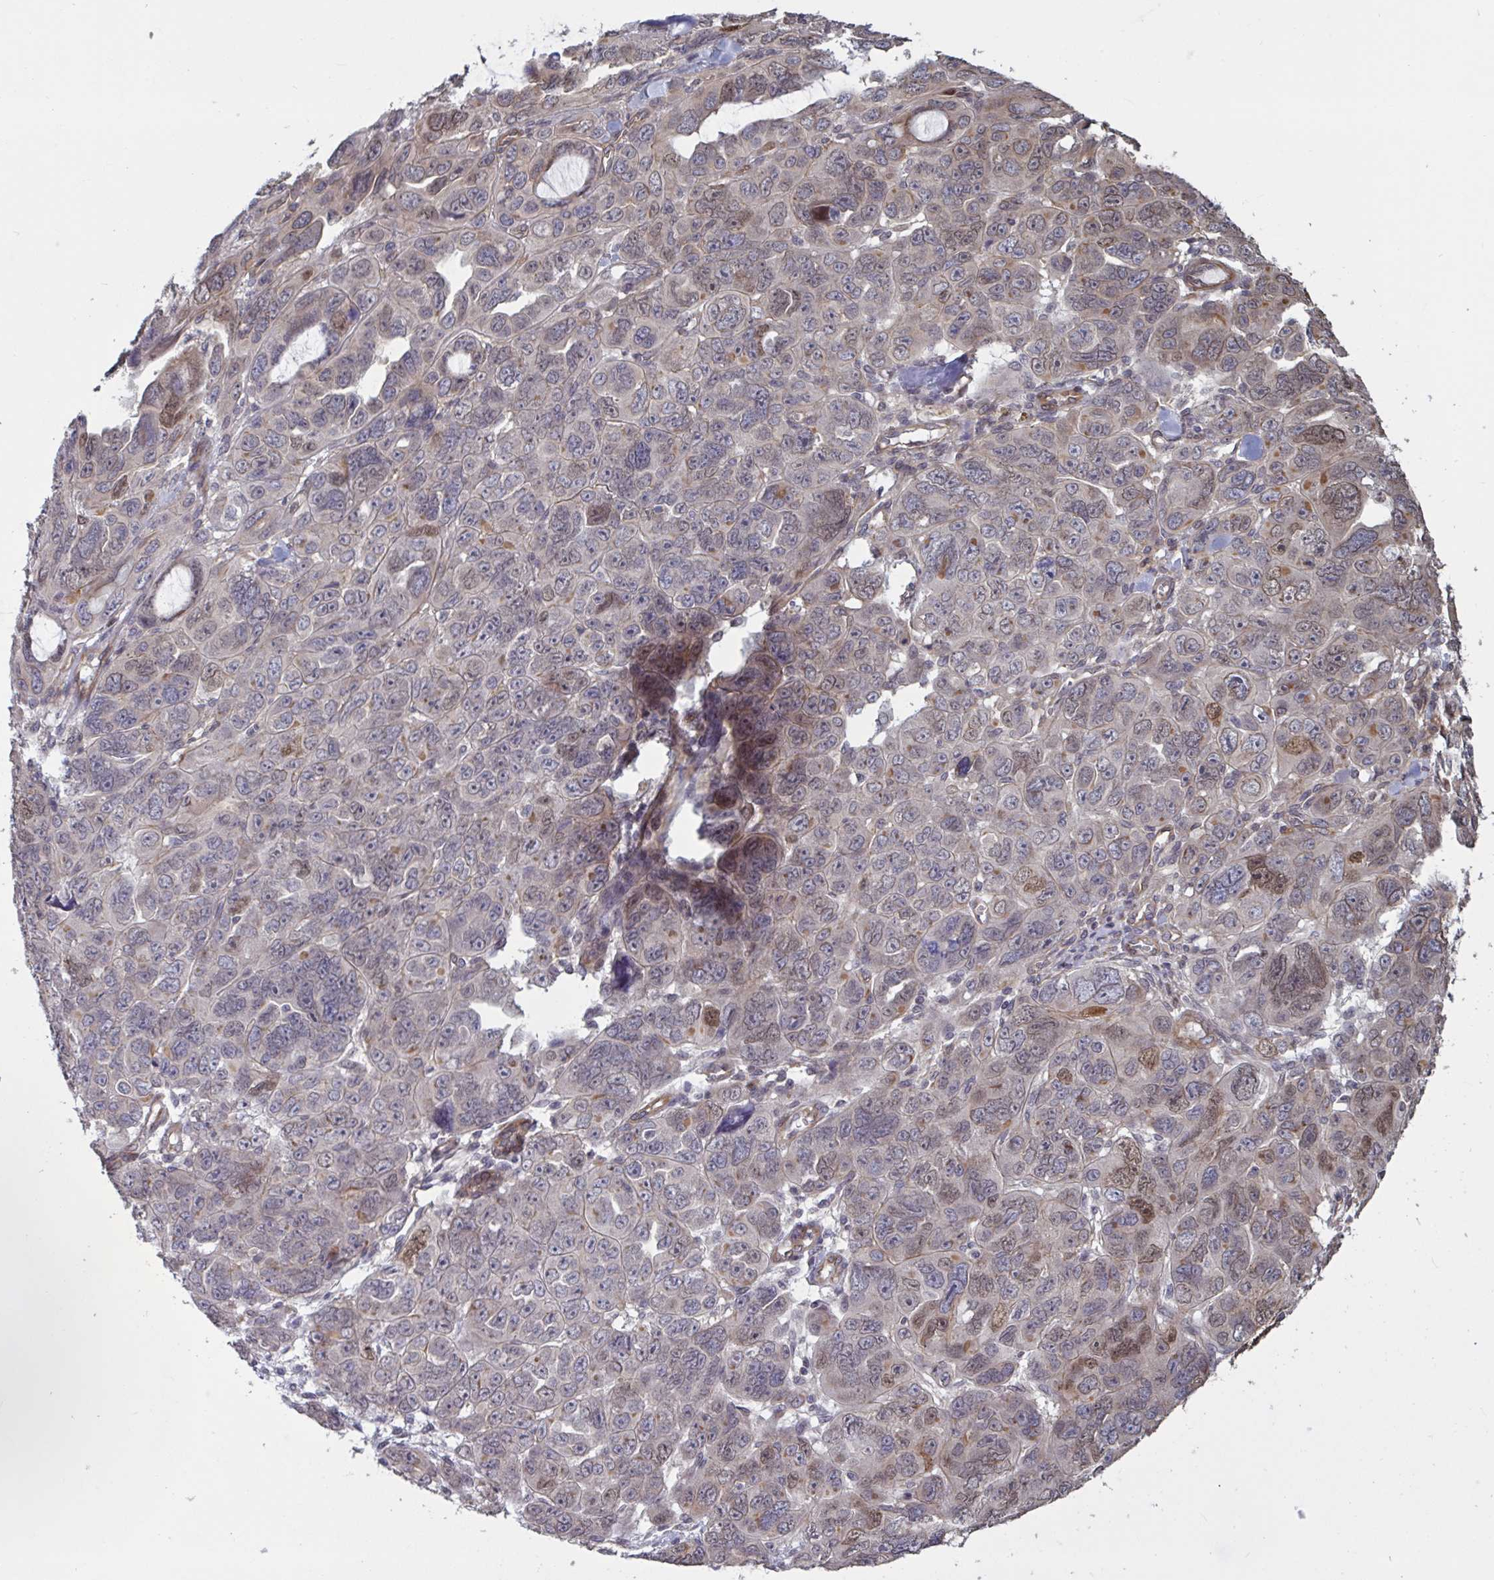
{"staining": {"intensity": "moderate", "quantity": "<25%", "location": "nuclear"}, "tissue": "ovarian cancer", "cell_type": "Tumor cells", "image_type": "cancer", "snomed": [{"axis": "morphology", "description": "Cystadenocarcinoma, serous, NOS"}, {"axis": "topography", "description": "Ovary"}], "caption": "Protein expression by immunohistochemistry shows moderate nuclear expression in about <25% of tumor cells in ovarian cancer.", "gene": "IPO5", "patient": {"sex": "female", "age": 63}}